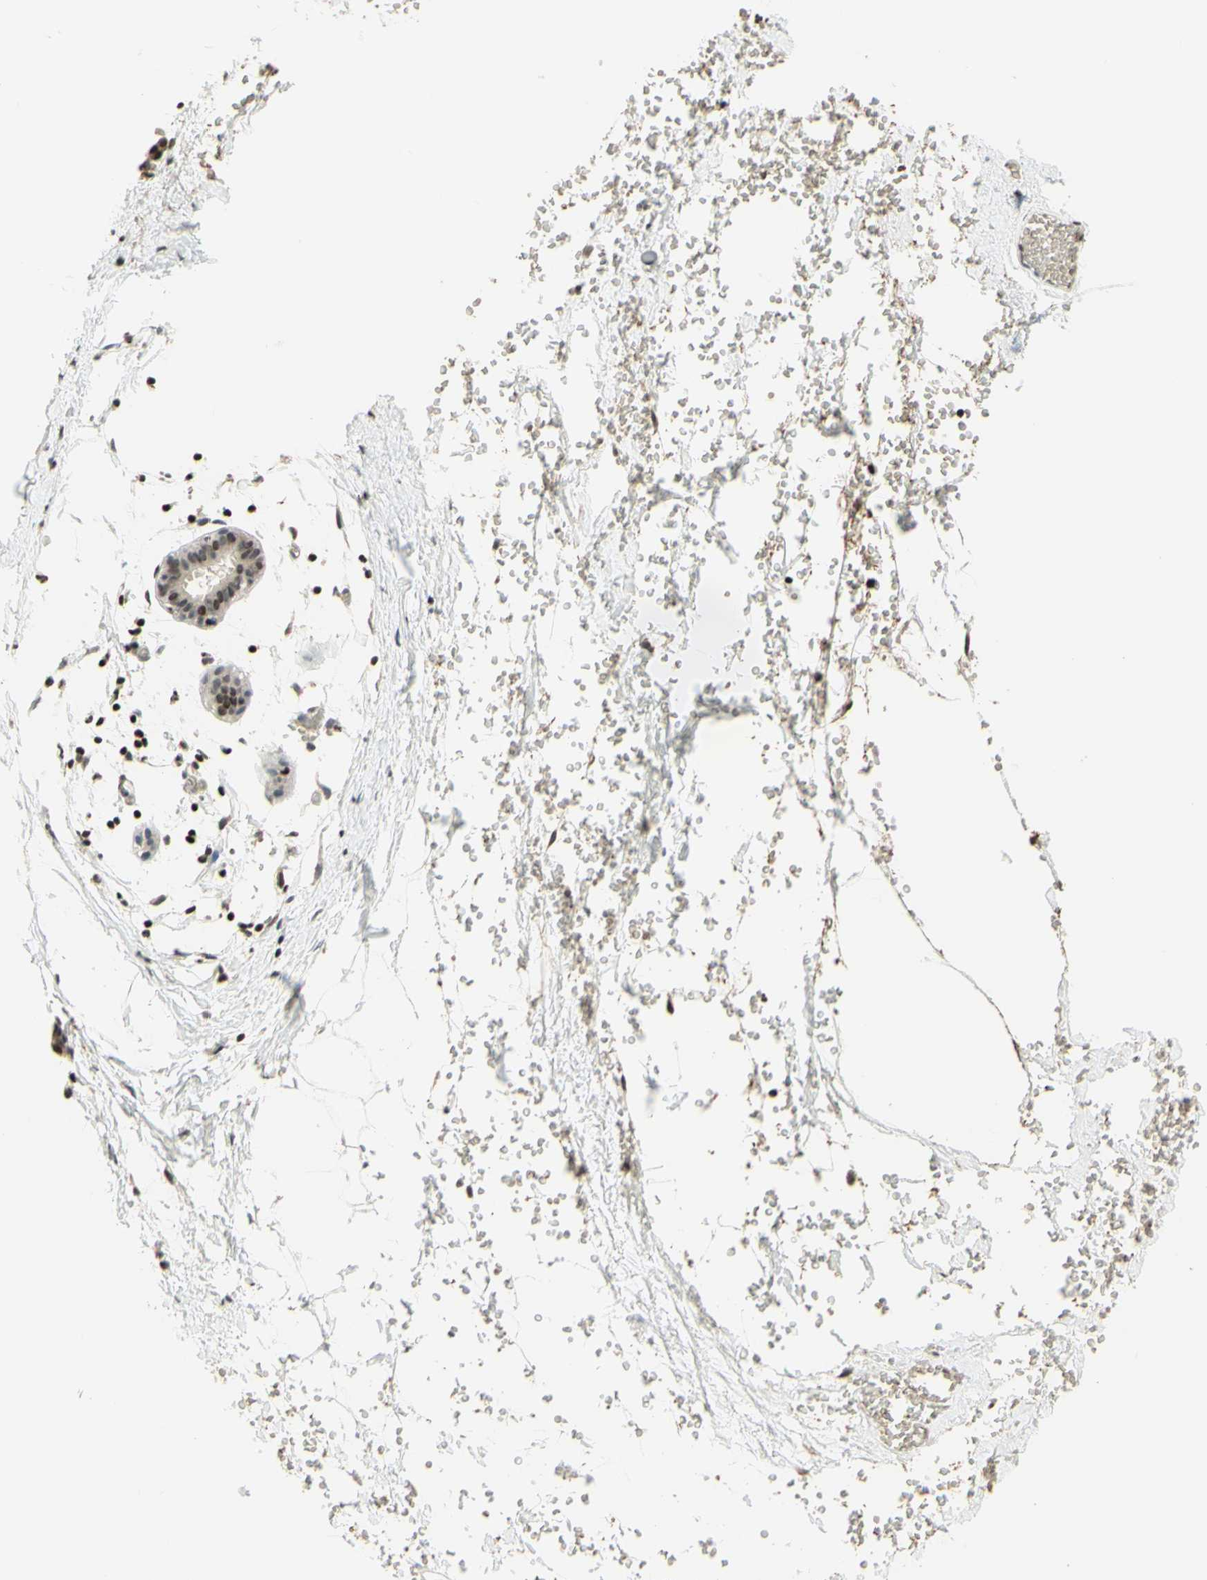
{"staining": {"intensity": "moderate", "quantity": "<25%", "location": "nuclear"}, "tissue": "breast", "cell_type": "Adipocytes", "image_type": "normal", "snomed": [{"axis": "morphology", "description": "Normal tissue, NOS"}, {"axis": "topography", "description": "Breast"}], "caption": "Immunohistochemistry (IHC) staining of benign breast, which demonstrates low levels of moderate nuclear staining in approximately <25% of adipocytes indicating moderate nuclear protein positivity. The staining was performed using DAB (3,3'-diaminobenzidine) (brown) for protein detection and nuclei were counterstained in hematoxylin (blue).", "gene": "CDKL5", "patient": {"sex": "female", "age": 27}}